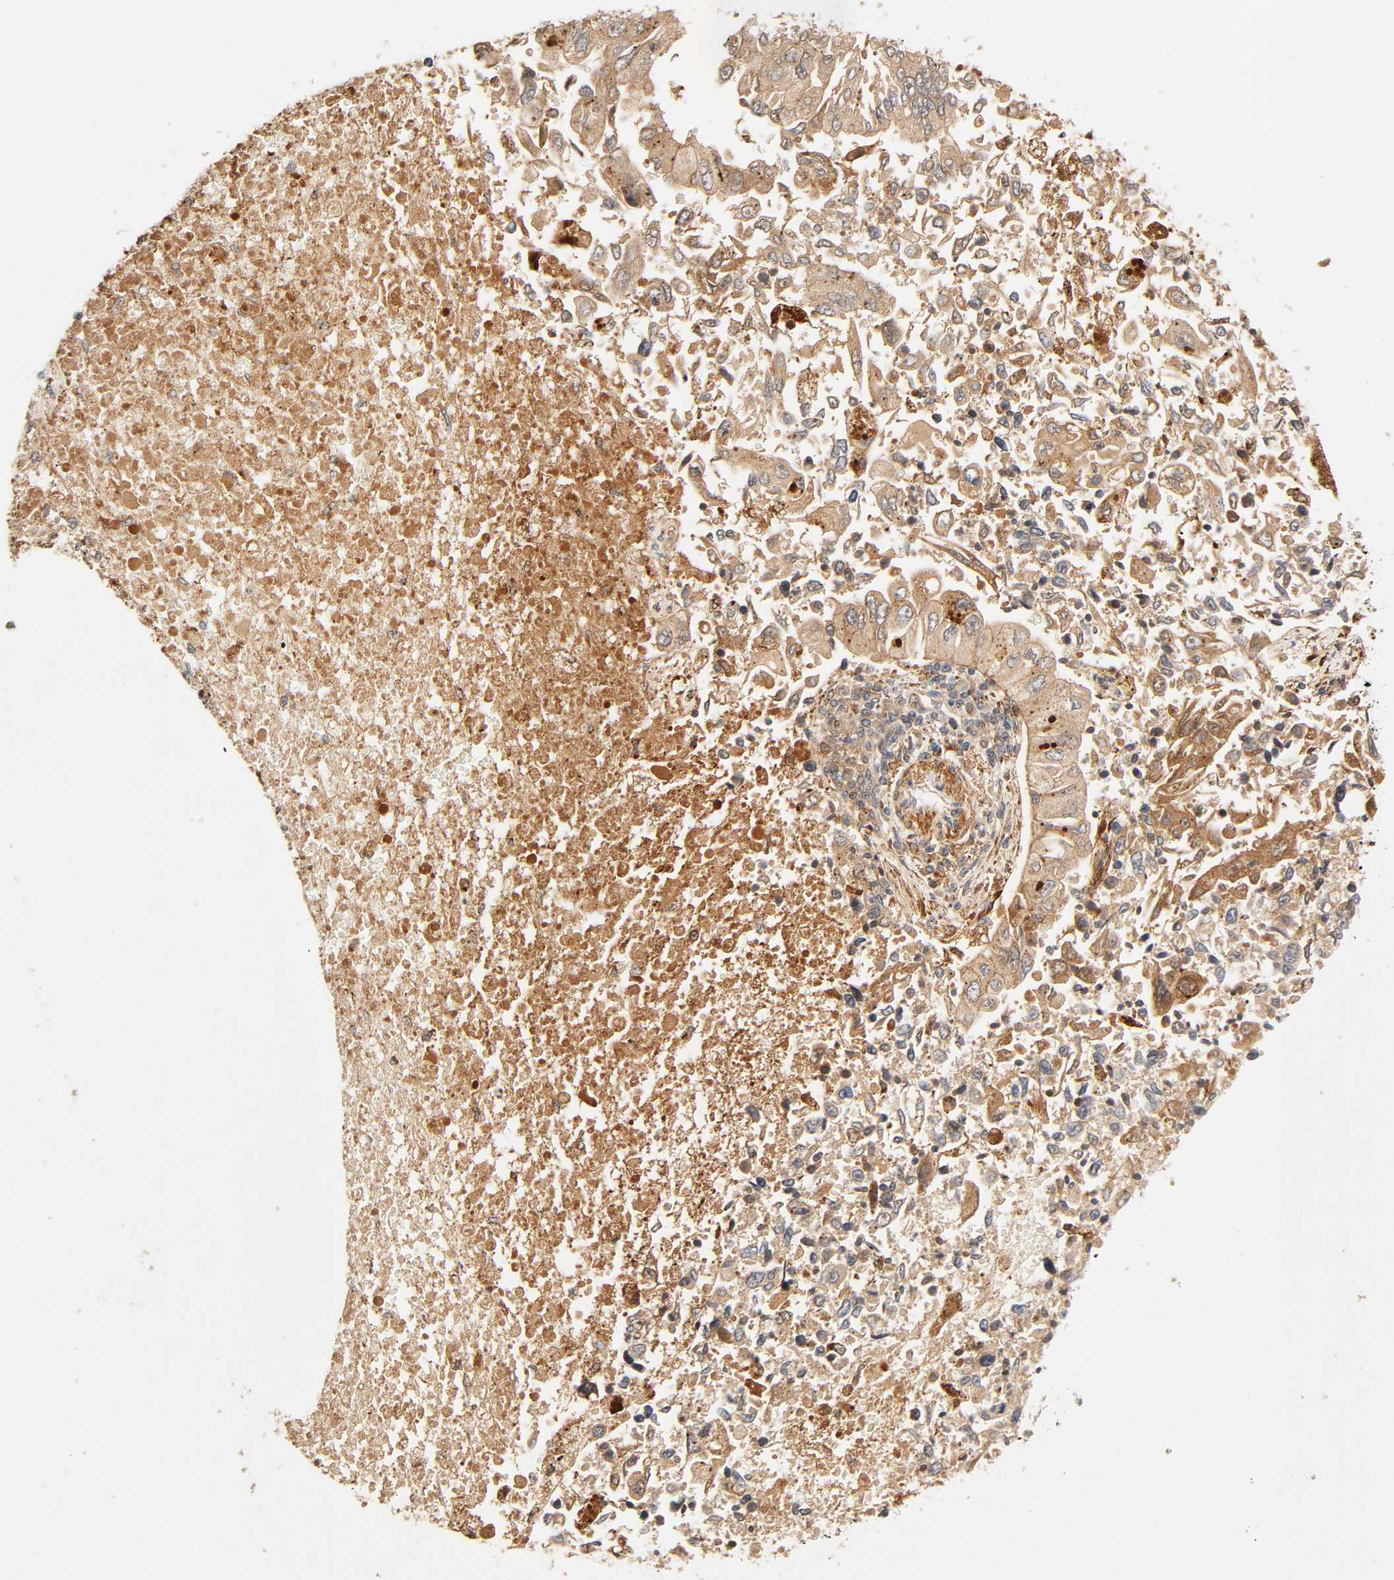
{"staining": {"intensity": "moderate", "quantity": ">75%", "location": "cytoplasmic/membranous"}, "tissue": "lung cancer", "cell_type": "Tumor cells", "image_type": "cancer", "snomed": [{"axis": "morphology", "description": "Adenocarcinoma, NOS"}, {"axis": "topography", "description": "Lung"}], "caption": "Lung cancer (adenocarcinoma) was stained to show a protein in brown. There is medium levels of moderate cytoplasmic/membranous staining in approximately >75% of tumor cells.", "gene": "MAPK6", "patient": {"sex": "male", "age": 84}}